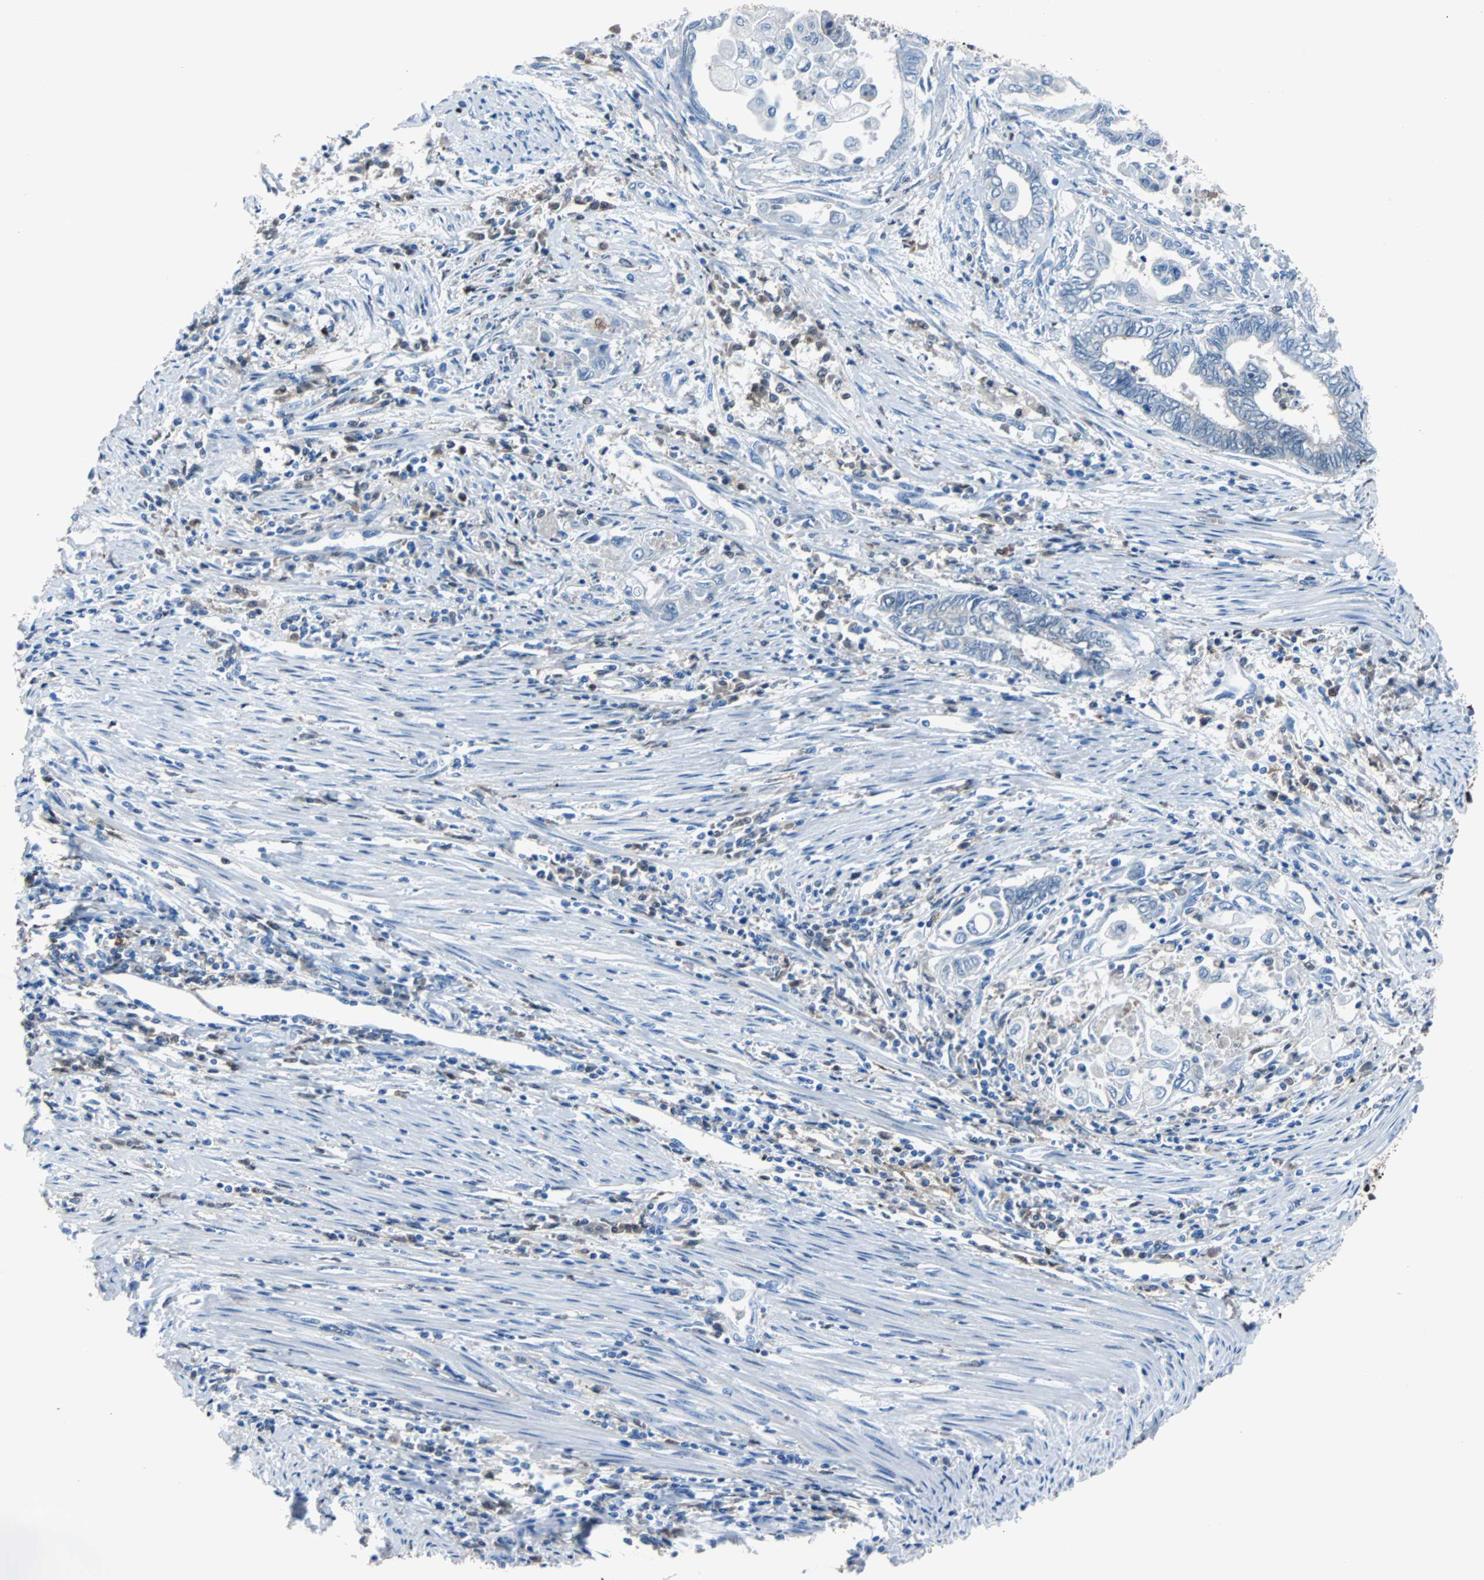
{"staining": {"intensity": "negative", "quantity": "none", "location": "none"}, "tissue": "endometrial cancer", "cell_type": "Tumor cells", "image_type": "cancer", "snomed": [{"axis": "morphology", "description": "Adenocarcinoma, NOS"}, {"axis": "topography", "description": "Uterus"}, {"axis": "topography", "description": "Endometrium"}], "caption": "Endometrial adenocarcinoma was stained to show a protein in brown. There is no significant expression in tumor cells. The staining is performed using DAB brown chromogen with nuclei counter-stained in using hematoxylin.", "gene": "SYK", "patient": {"sex": "female", "age": 70}}